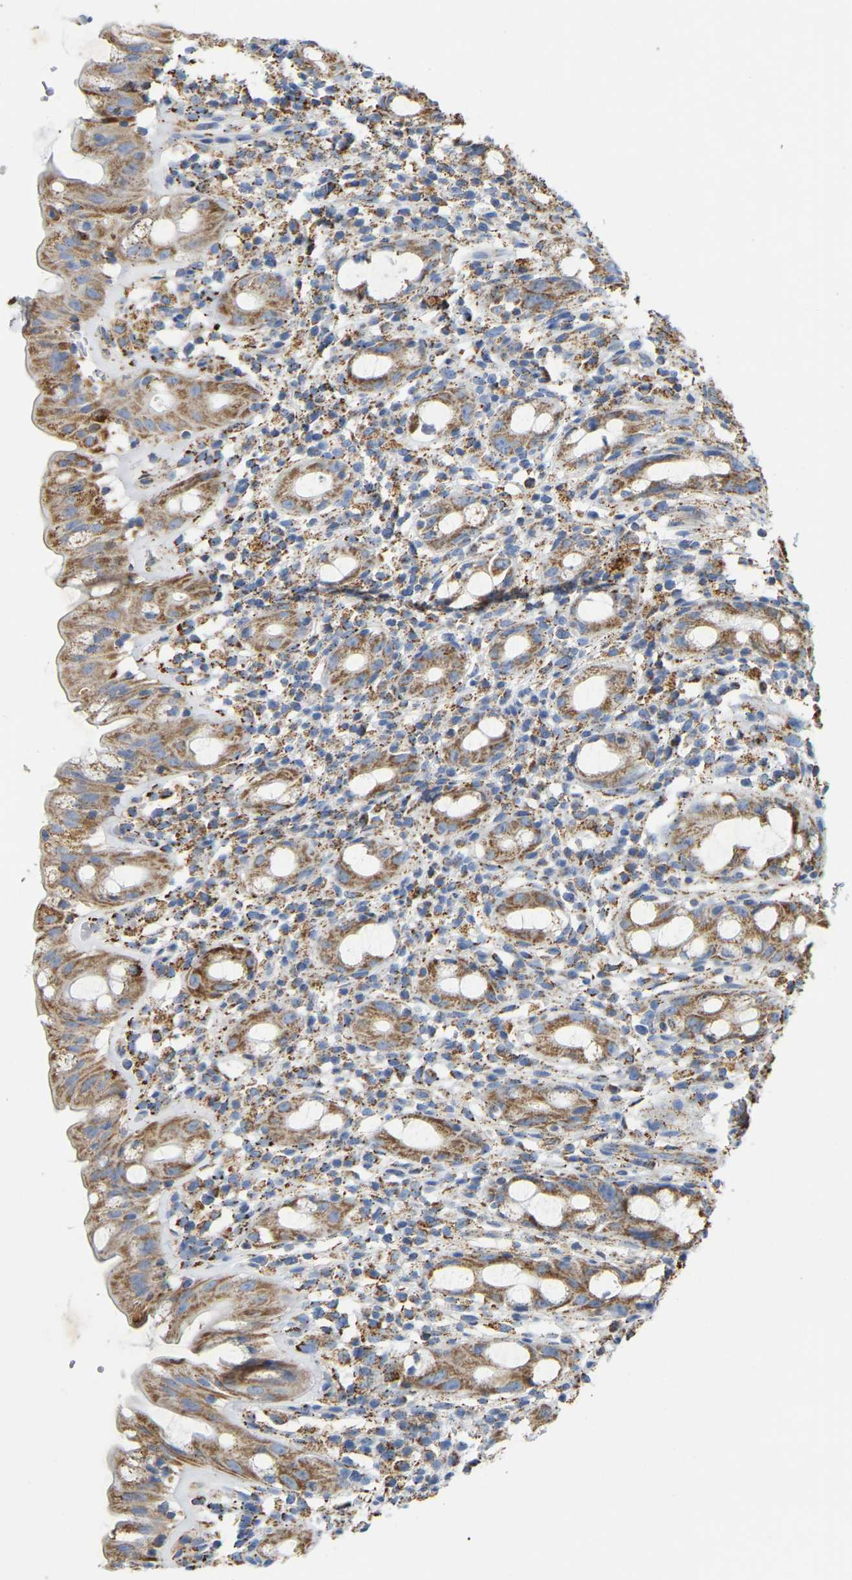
{"staining": {"intensity": "moderate", "quantity": ">75%", "location": "cytoplasmic/membranous"}, "tissue": "rectum", "cell_type": "Glandular cells", "image_type": "normal", "snomed": [{"axis": "morphology", "description": "Normal tissue, NOS"}, {"axis": "topography", "description": "Rectum"}], "caption": "A high-resolution photomicrograph shows immunohistochemistry staining of unremarkable rectum, which shows moderate cytoplasmic/membranous staining in approximately >75% of glandular cells.", "gene": "HIBADH", "patient": {"sex": "male", "age": 44}}